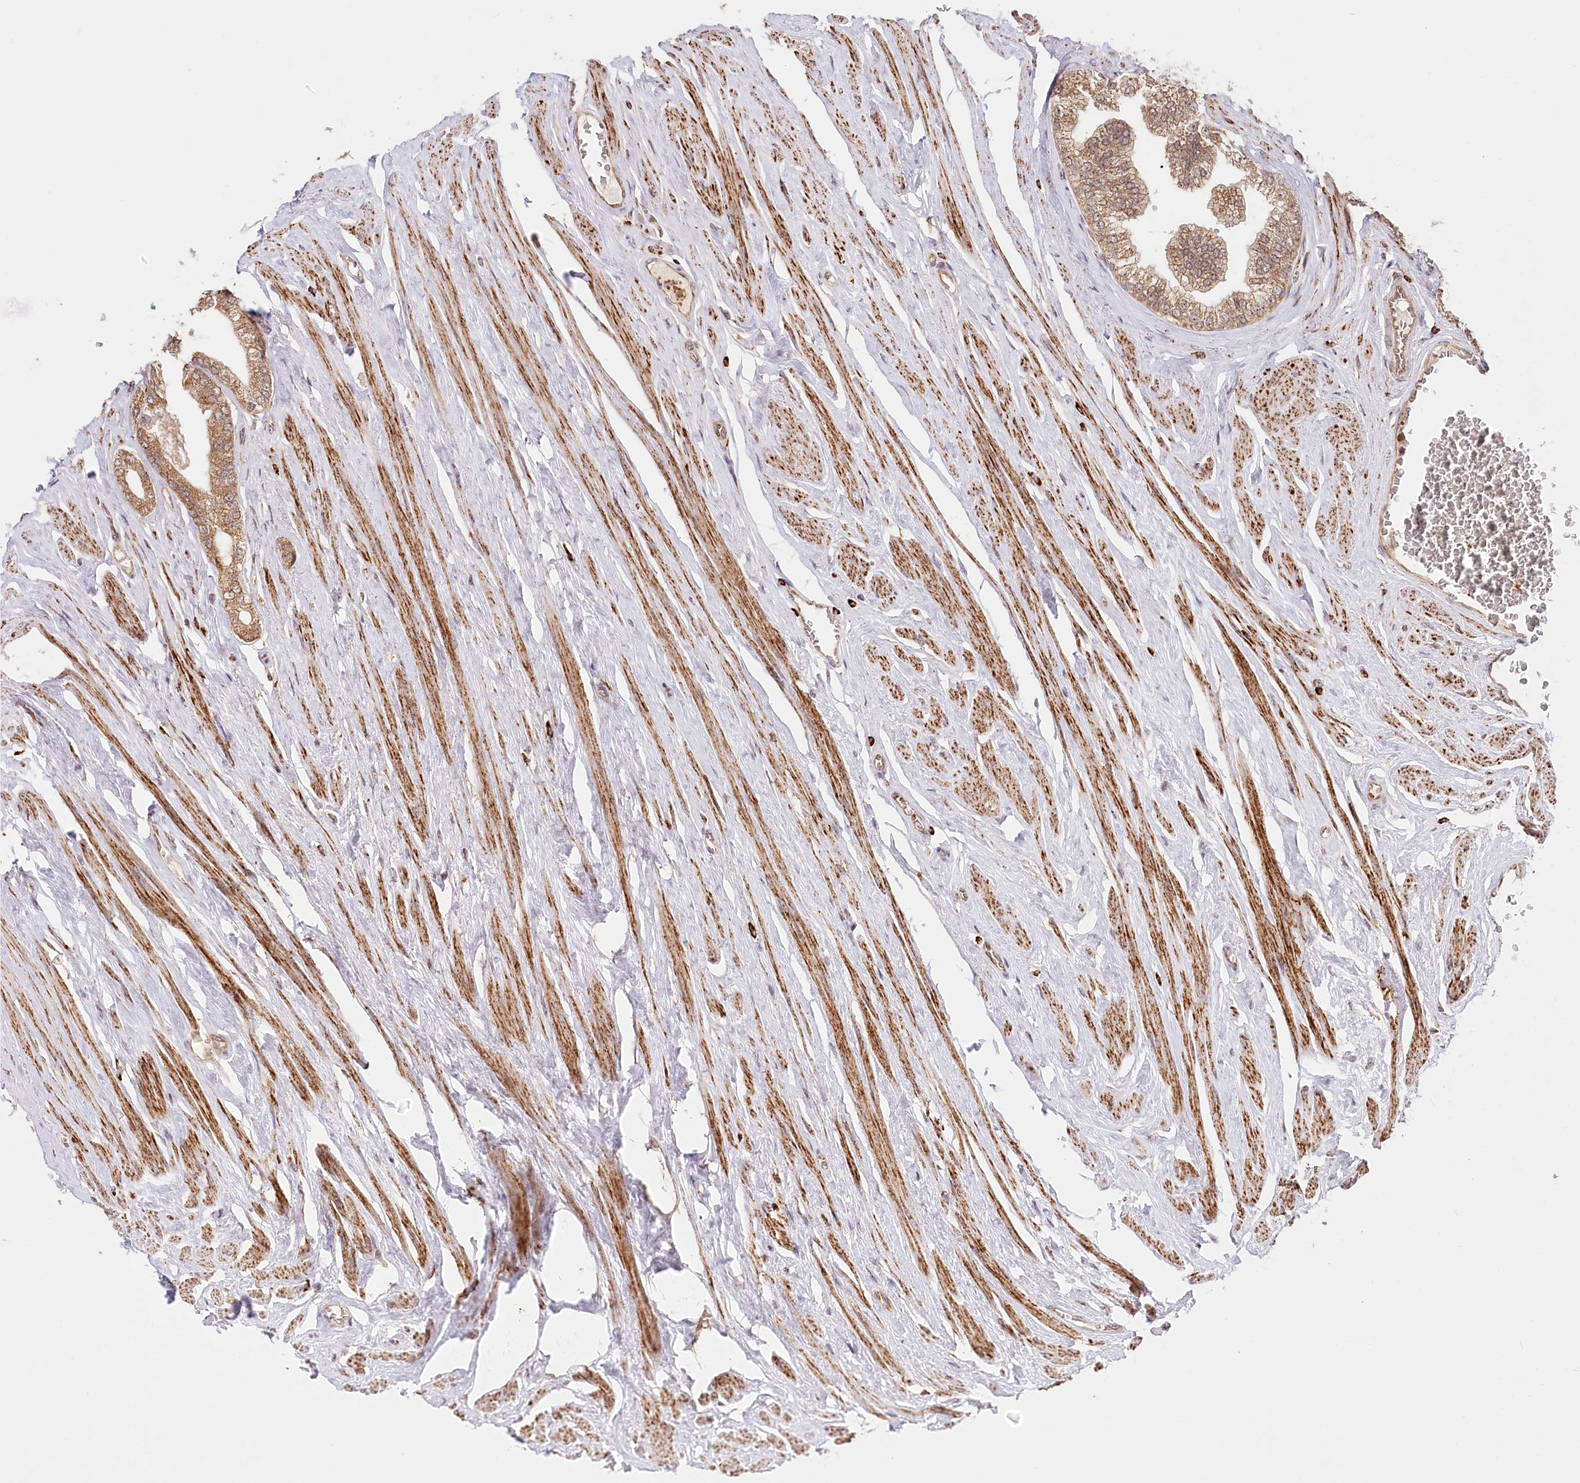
{"staining": {"intensity": "moderate", "quantity": ">75%", "location": "cytoplasmic/membranous"}, "tissue": "prostate cancer", "cell_type": "Tumor cells", "image_type": "cancer", "snomed": [{"axis": "morphology", "description": "Adenocarcinoma, Low grade"}, {"axis": "topography", "description": "Prostate"}], "caption": "Low-grade adenocarcinoma (prostate) was stained to show a protein in brown. There is medium levels of moderate cytoplasmic/membranous staining in approximately >75% of tumor cells.", "gene": "RTN4IP1", "patient": {"sex": "male", "age": 63}}